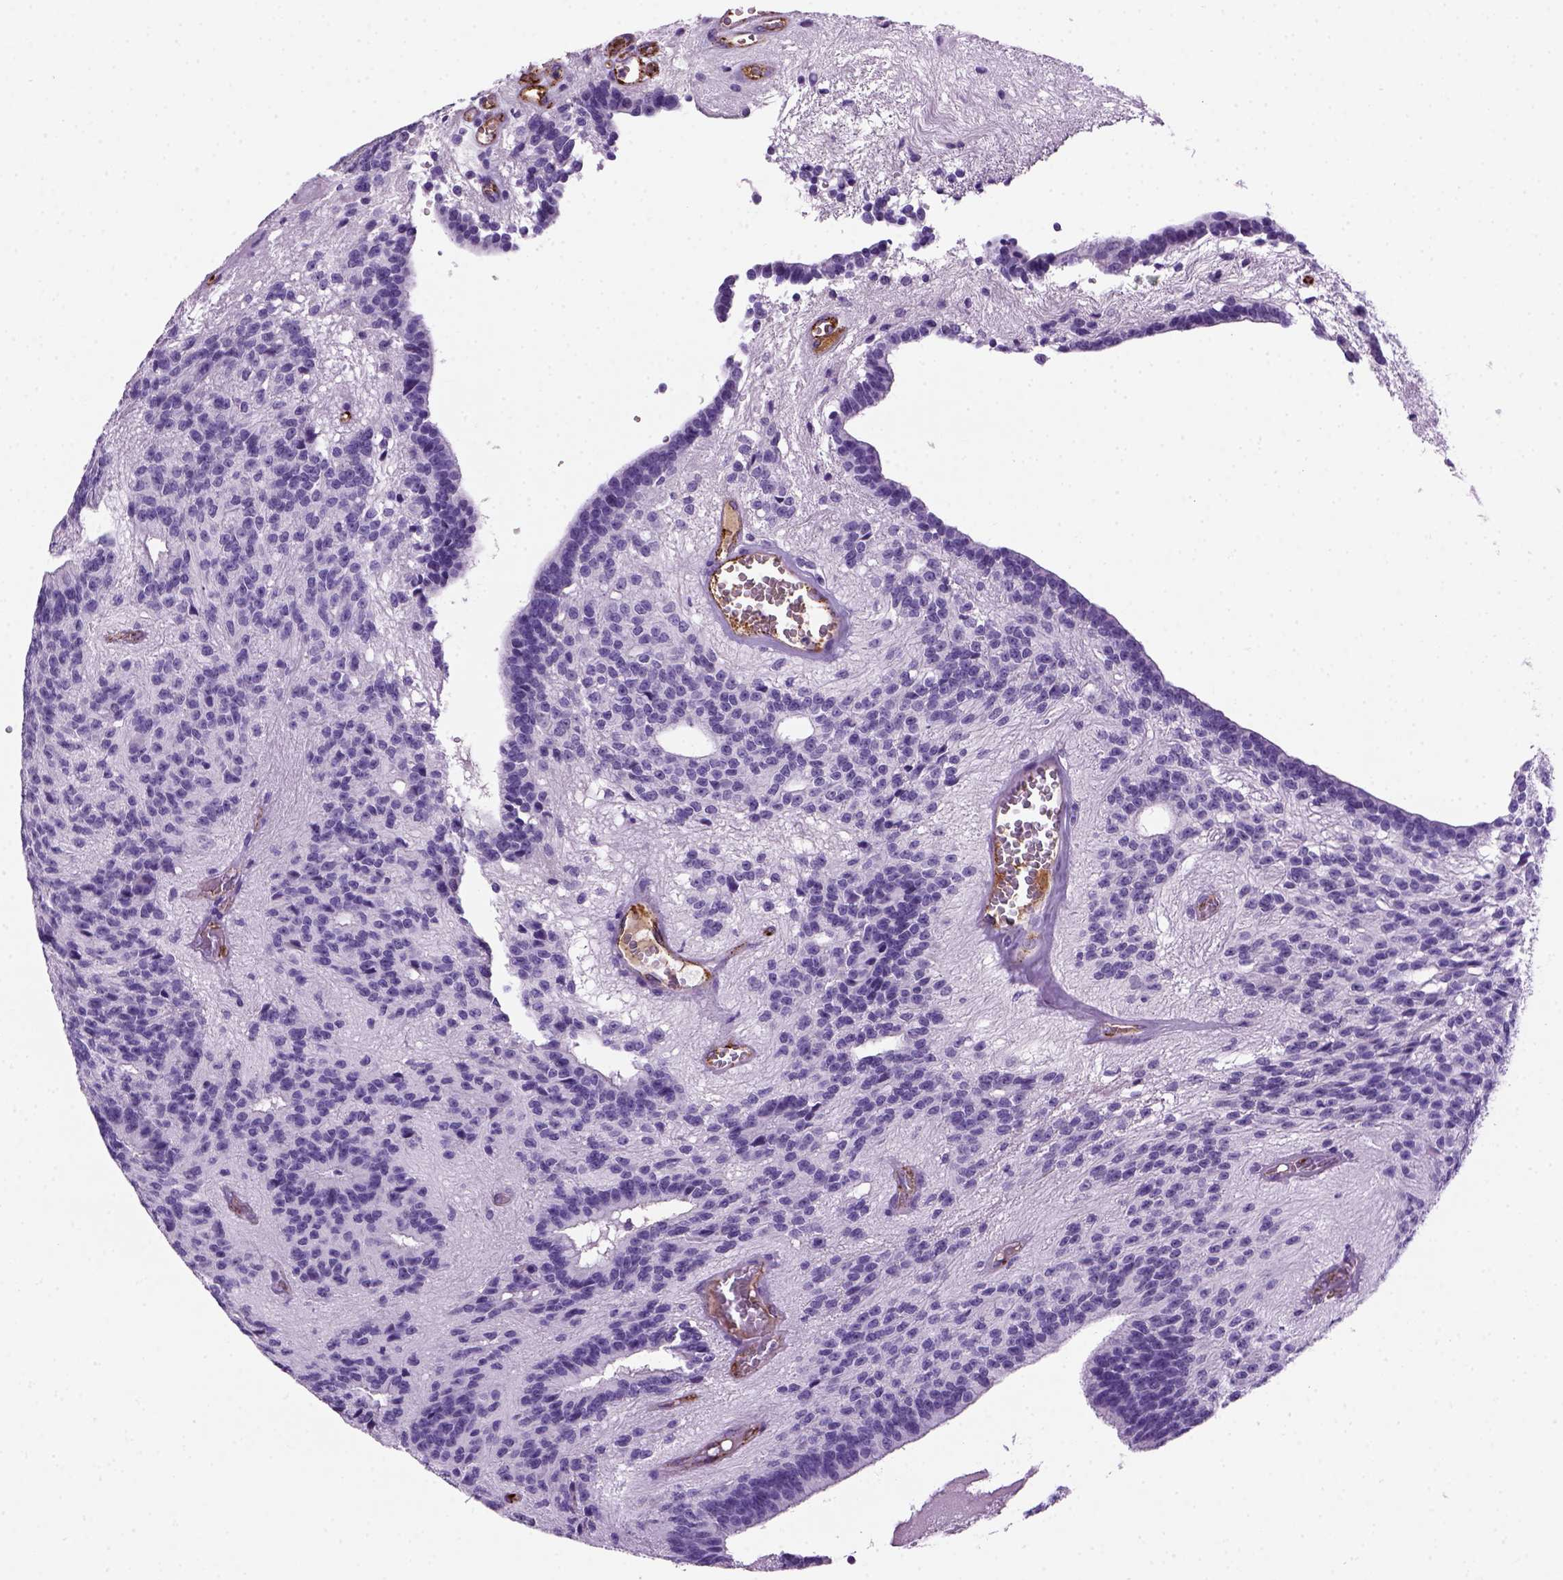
{"staining": {"intensity": "negative", "quantity": "none", "location": "none"}, "tissue": "glioma", "cell_type": "Tumor cells", "image_type": "cancer", "snomed": [{"axis": "morphology", "description": "Glioma, malignant, Low grade"}, {"axis": "topography", "description": "Brain"}], "caption": "Tumor cells are negative for brown protein staining in malignant glioma (low-grade). (Brightfield microscopy of DAB immunohistochemistry at high magnification).", "gene": "VWF", "patient": {"sex": "male", "age": 31}}